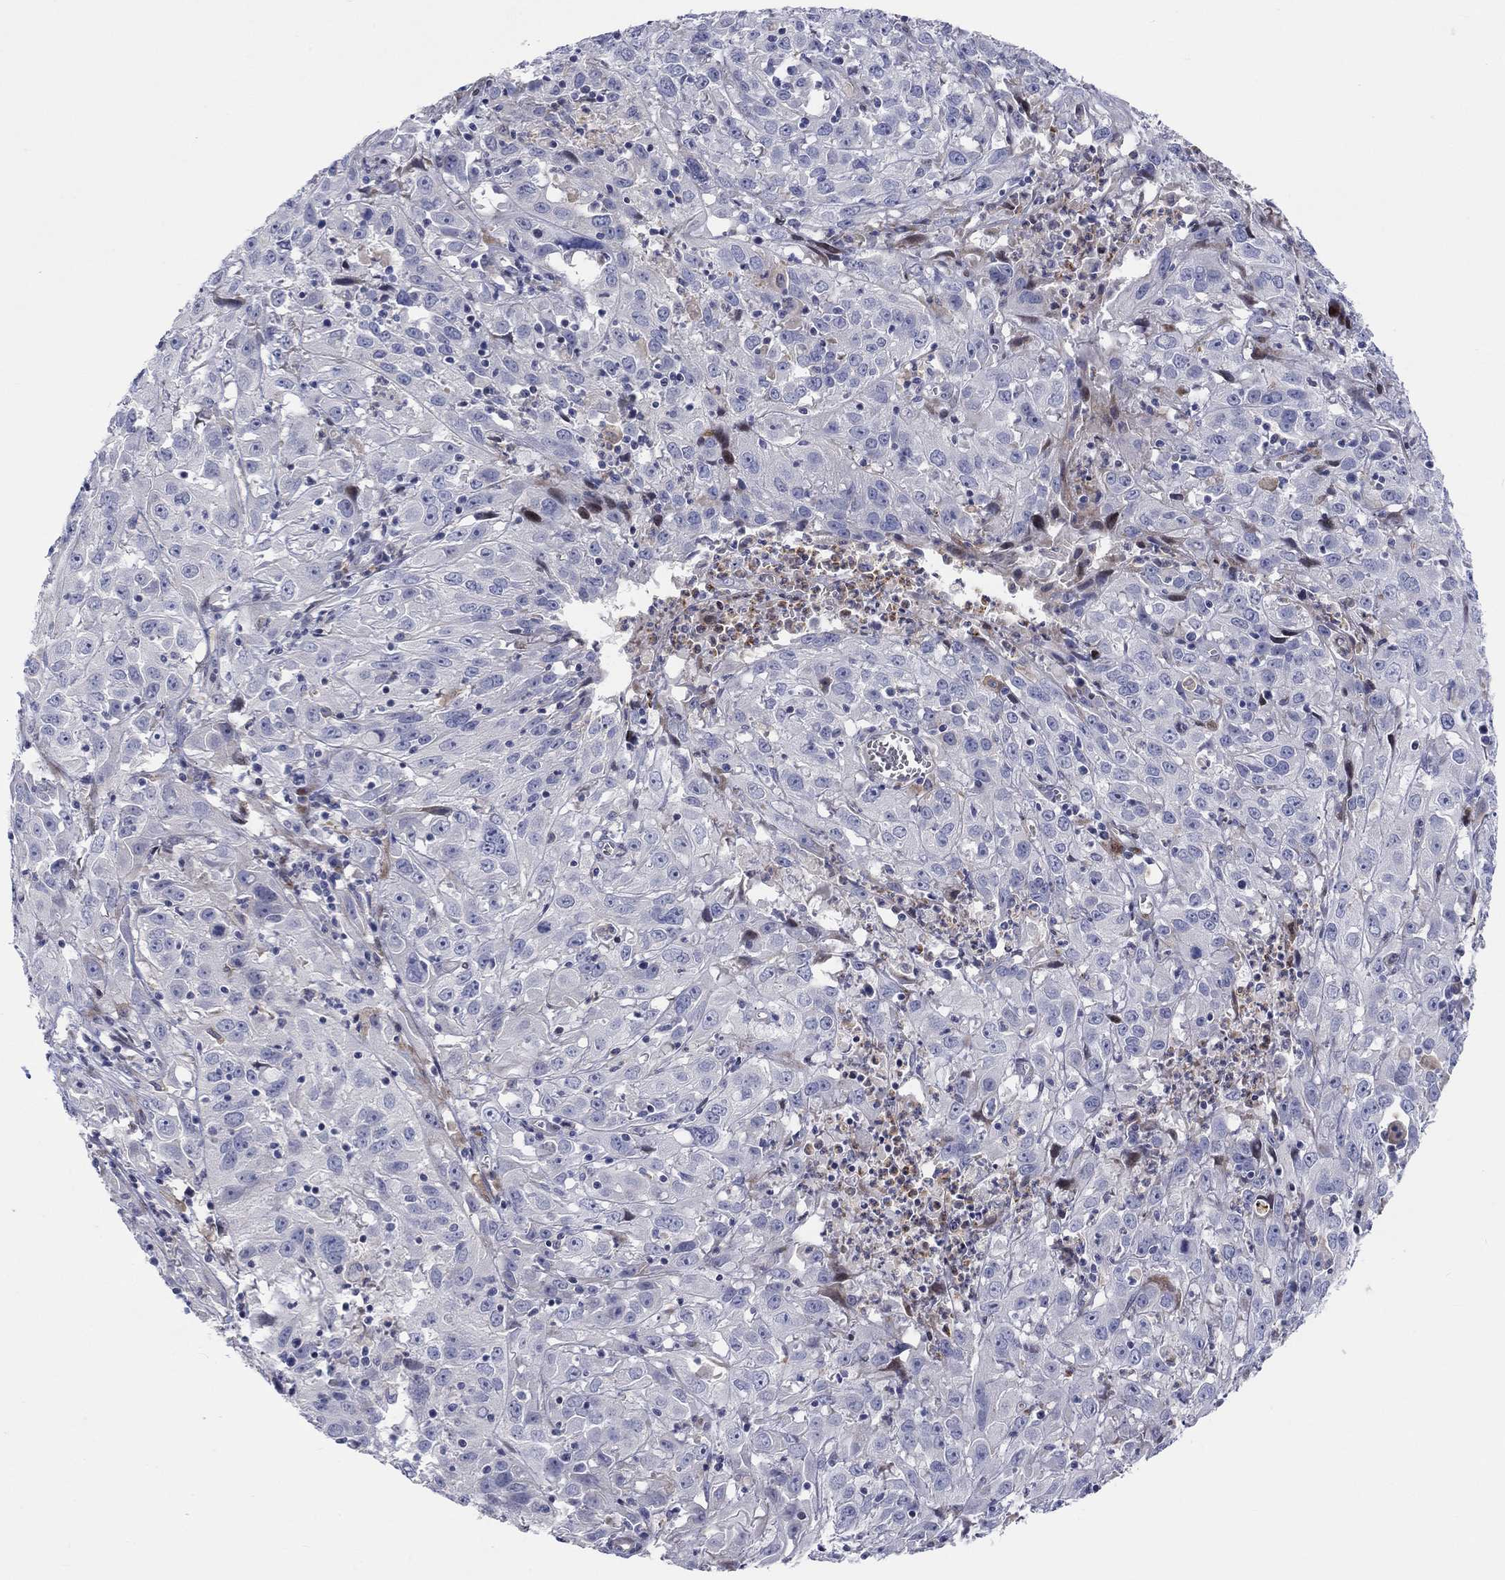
{"staining": {"intensity": "negative", "quantity": "none", "location": "none"}, "tissue": "cervical cancer", "cell_type": "Tumor cells", "image_type": "cancer", "snomed": [{"axis": "morphology", "description": "Squamous cell carcinoma, NOS"}, {"axis": "topography", "description": "Cervix"}], "caption": "DAB (3,3'-diaminobenzidine) immunohistochemical staining of squamous cell carcinoma (cervical) exhibits no significant positivity in tumor cells.", "gene": "ARHGAP36", "patient": {"sex": "female", "age": 32}}